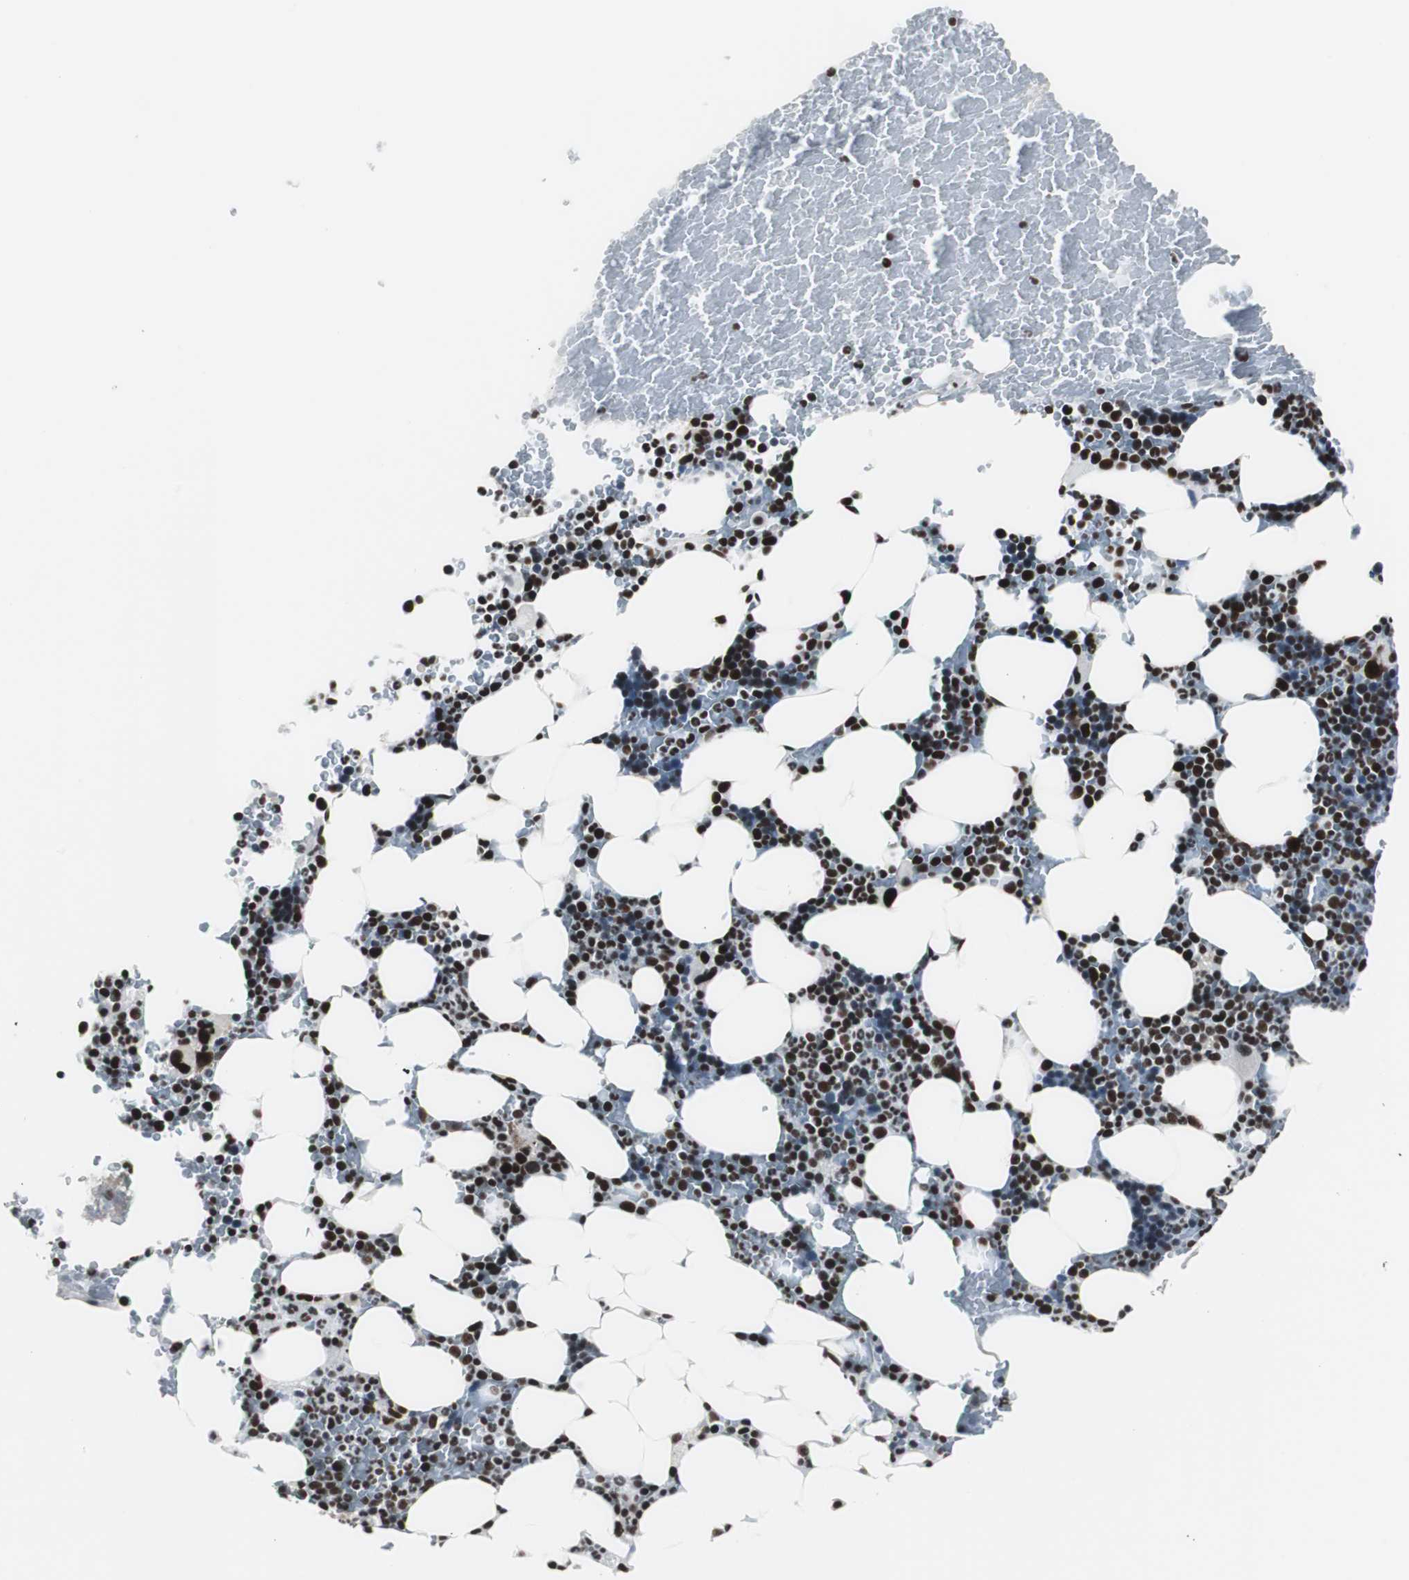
{"staining": {"intensity": "strong", "quantity": ">75%", "location": "nuclear"}, "tissue": "bone marrow", "cell_type": "Hematopoietic cells", "image_type": "normal", "snomed": [{"axis": "morphology", "description": "Normal tissue, NOS"}, {"axis": "topography", "description": "Bone marrow"}], "caption": "High-power microscopy captured an immunohistochemistry (IHC) image of benign bone marrow, revealing strong nuclear staining in approximately >75% of hematopoietic cells. The staining was performed using DAB, with brown indicating positive protein expression. Nuclei are stained blue with hematoxylin.", "gene": "XRCC1", "patient": {"sex": "female", "age": 66}}